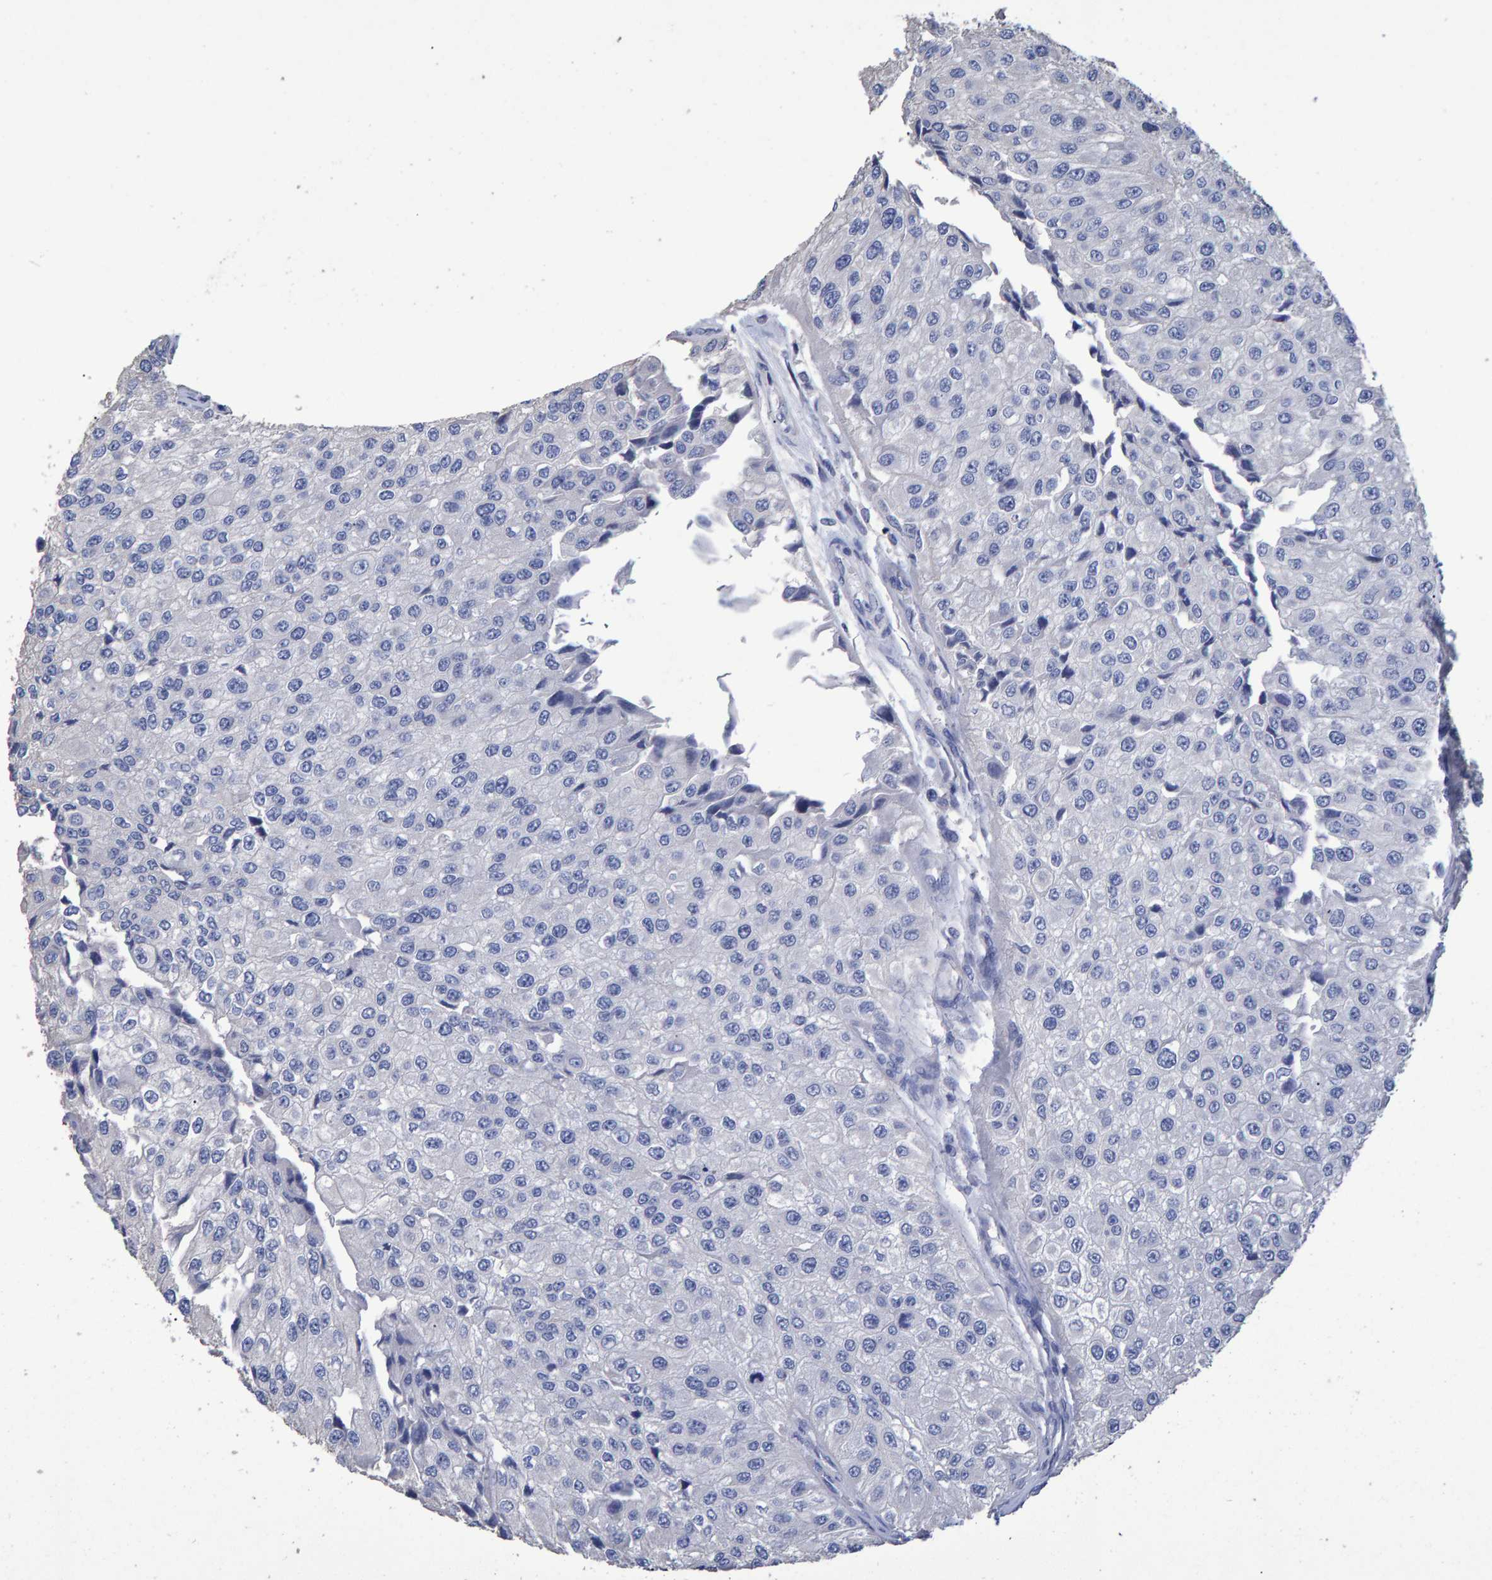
{"staining": {"intensity": "negative", "quantity": "none", "location": "none"}, "tissue": "urothelial cancer", "cell_type": "Tumor cells", "image_type": "cancer", "snomed": [{"axis": "morphology", "description": "Urothelial carcinoma, High grade"}, {"axis": "topography", "description": "Kidney"}, {"axis": "topography", "description": "Urinary bladder"}], "caption": "Tumor cells show no significant staining in urothelial cancer.", "gene": "HEMGN", "patient": {"sex": "male", "age": 77}}